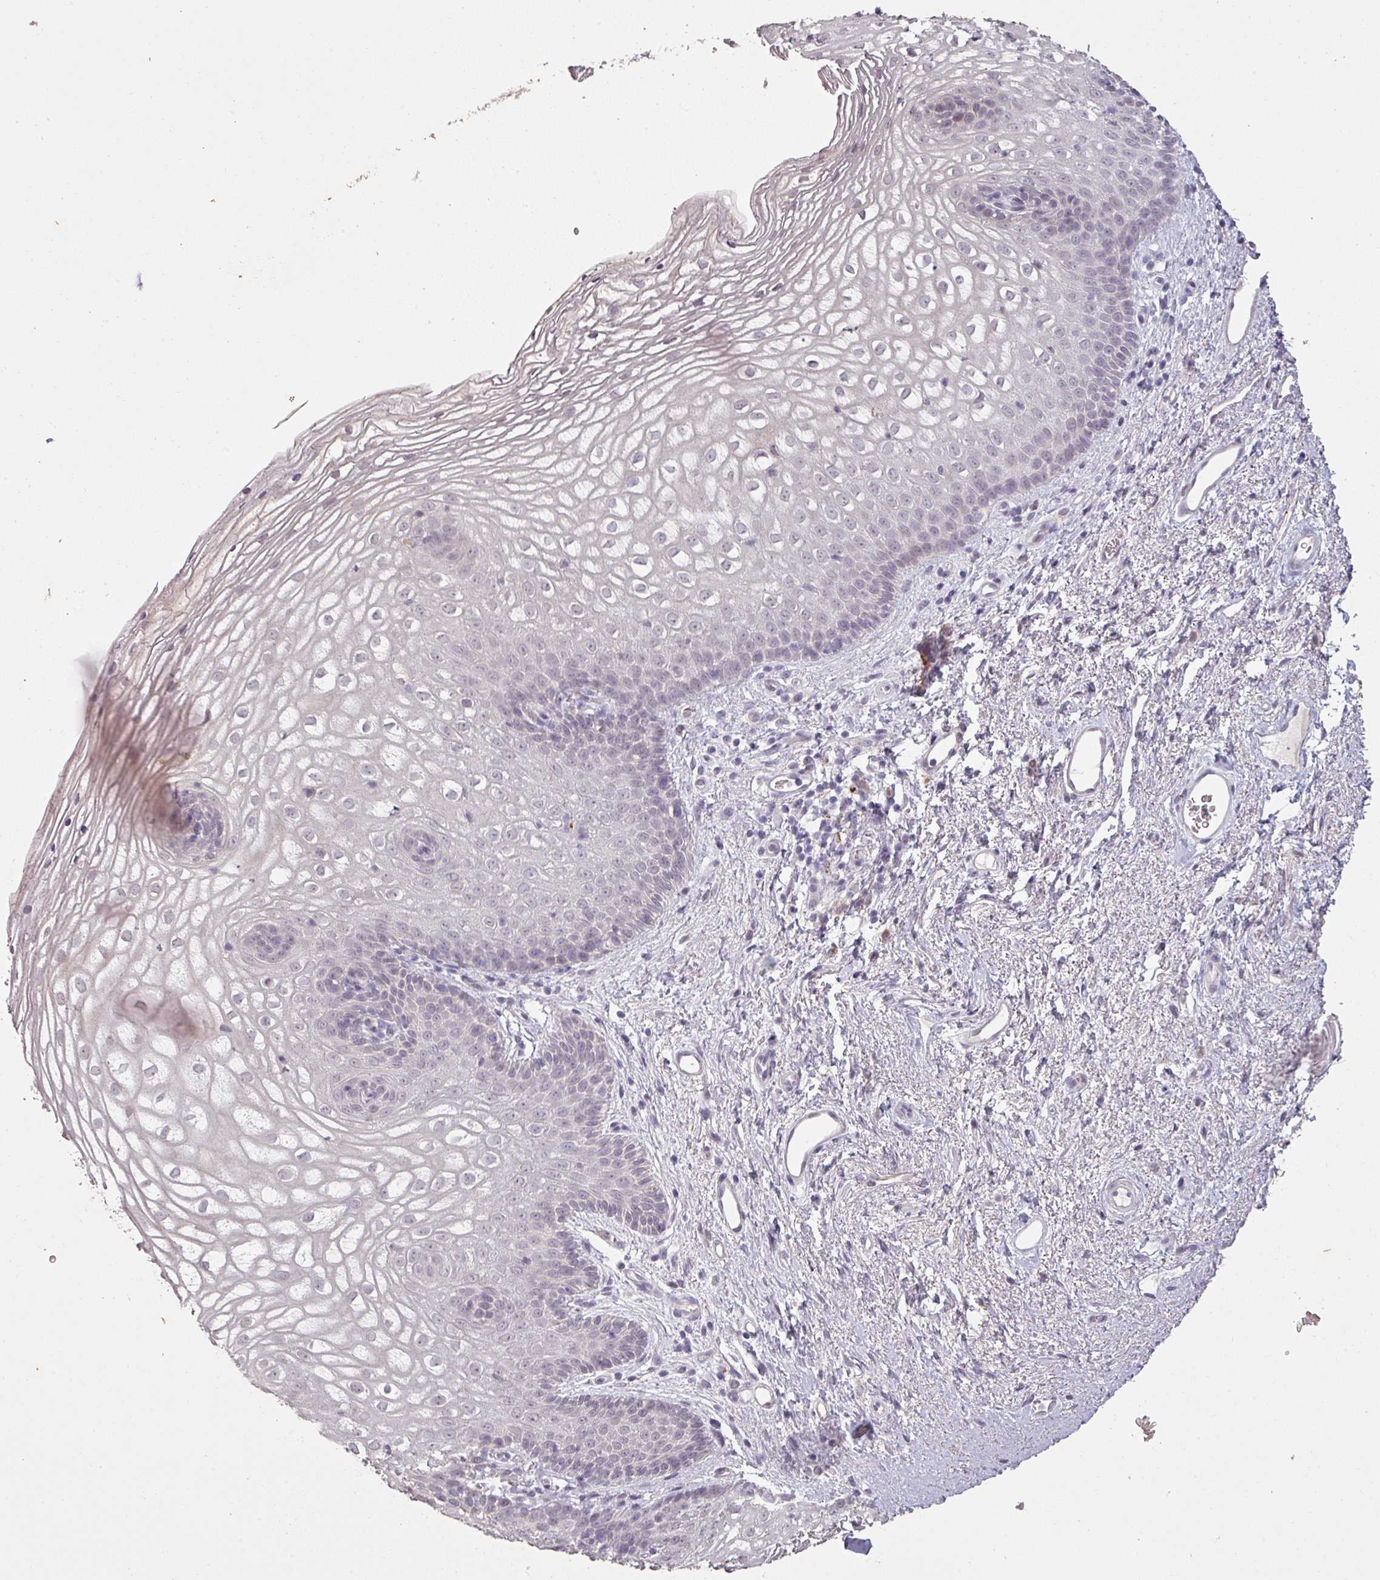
{"staining": {"intensity": "negative", "quantity": "none", "location": "none"}, "tissue": "vagina", "cell_type": "Squamous epithelial cells", "image_type": "normal", "snomed": [{"axis": "morphology", "description": "Normal tissue, NOS"}, {"axis": "topography", "description": "Vagina"}], "caption": "High power microscopy image of an immunohistochemistry (IHC) image of benign vagina, revealing no significant staining in squamous epithelial cells. (DAB (3,3'-diaminobenzidine) immunohistochemistry visualized using brightfield microscopy, high magnification).", "gene": "LYPLA1", "patient": {"sex": "female", "age": 47}}